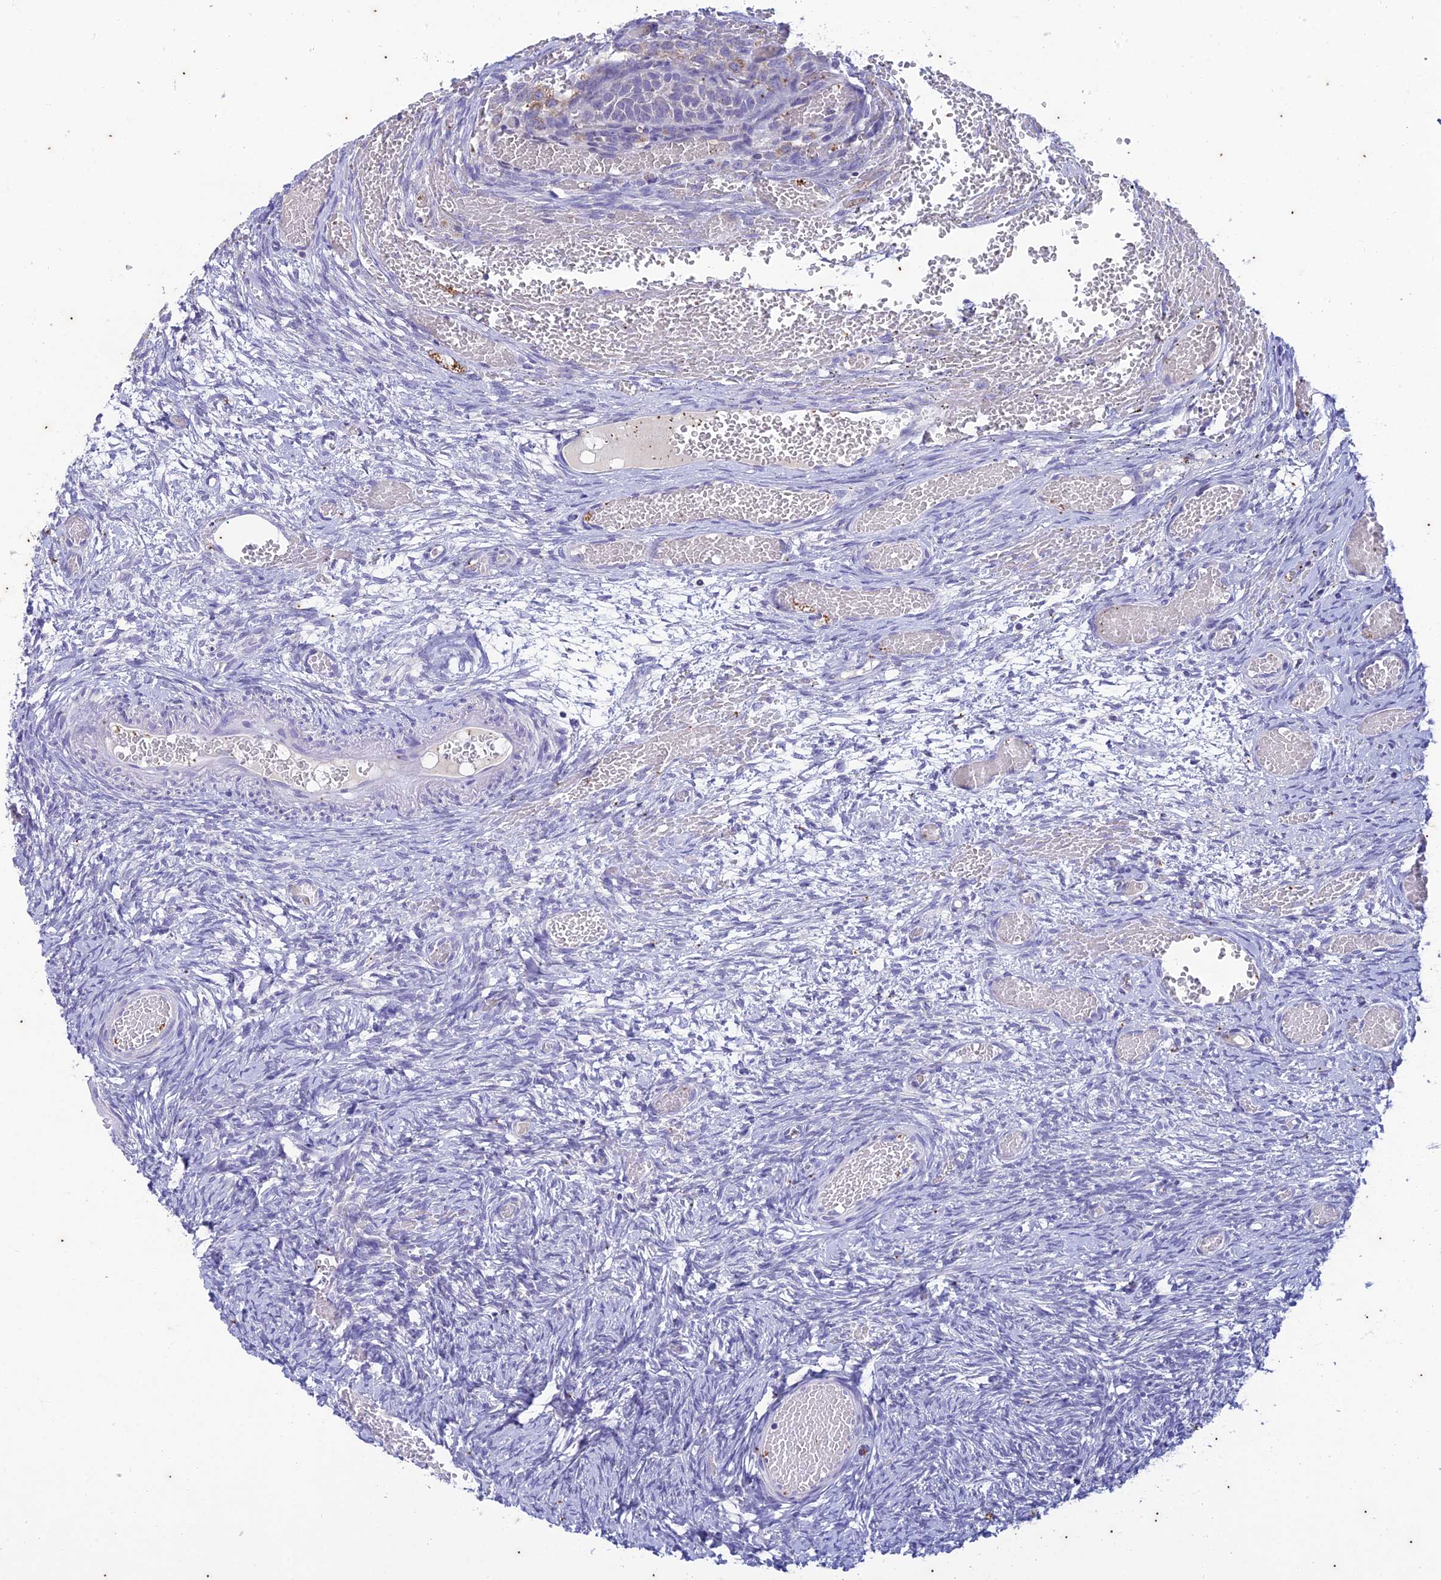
{"staining": {"intensity": "negative", "quantity": "none", "location": "none"}, "tissue": "ovary", "cell_type": "Ovarian stroma cells", "image_type": "normal", "snomed": [{"axis": "morphology", "description": "Adenocarcinoma, NOS"}, {"axis": "topography", "description": "Endometrium"}], "caption": "This is an immunohistochemistry micrograph of normal ovary. There is no staining in ovarian stroma cells.", "gene": "TMEM40", "patient": {"sex": "female", "age": 32}}